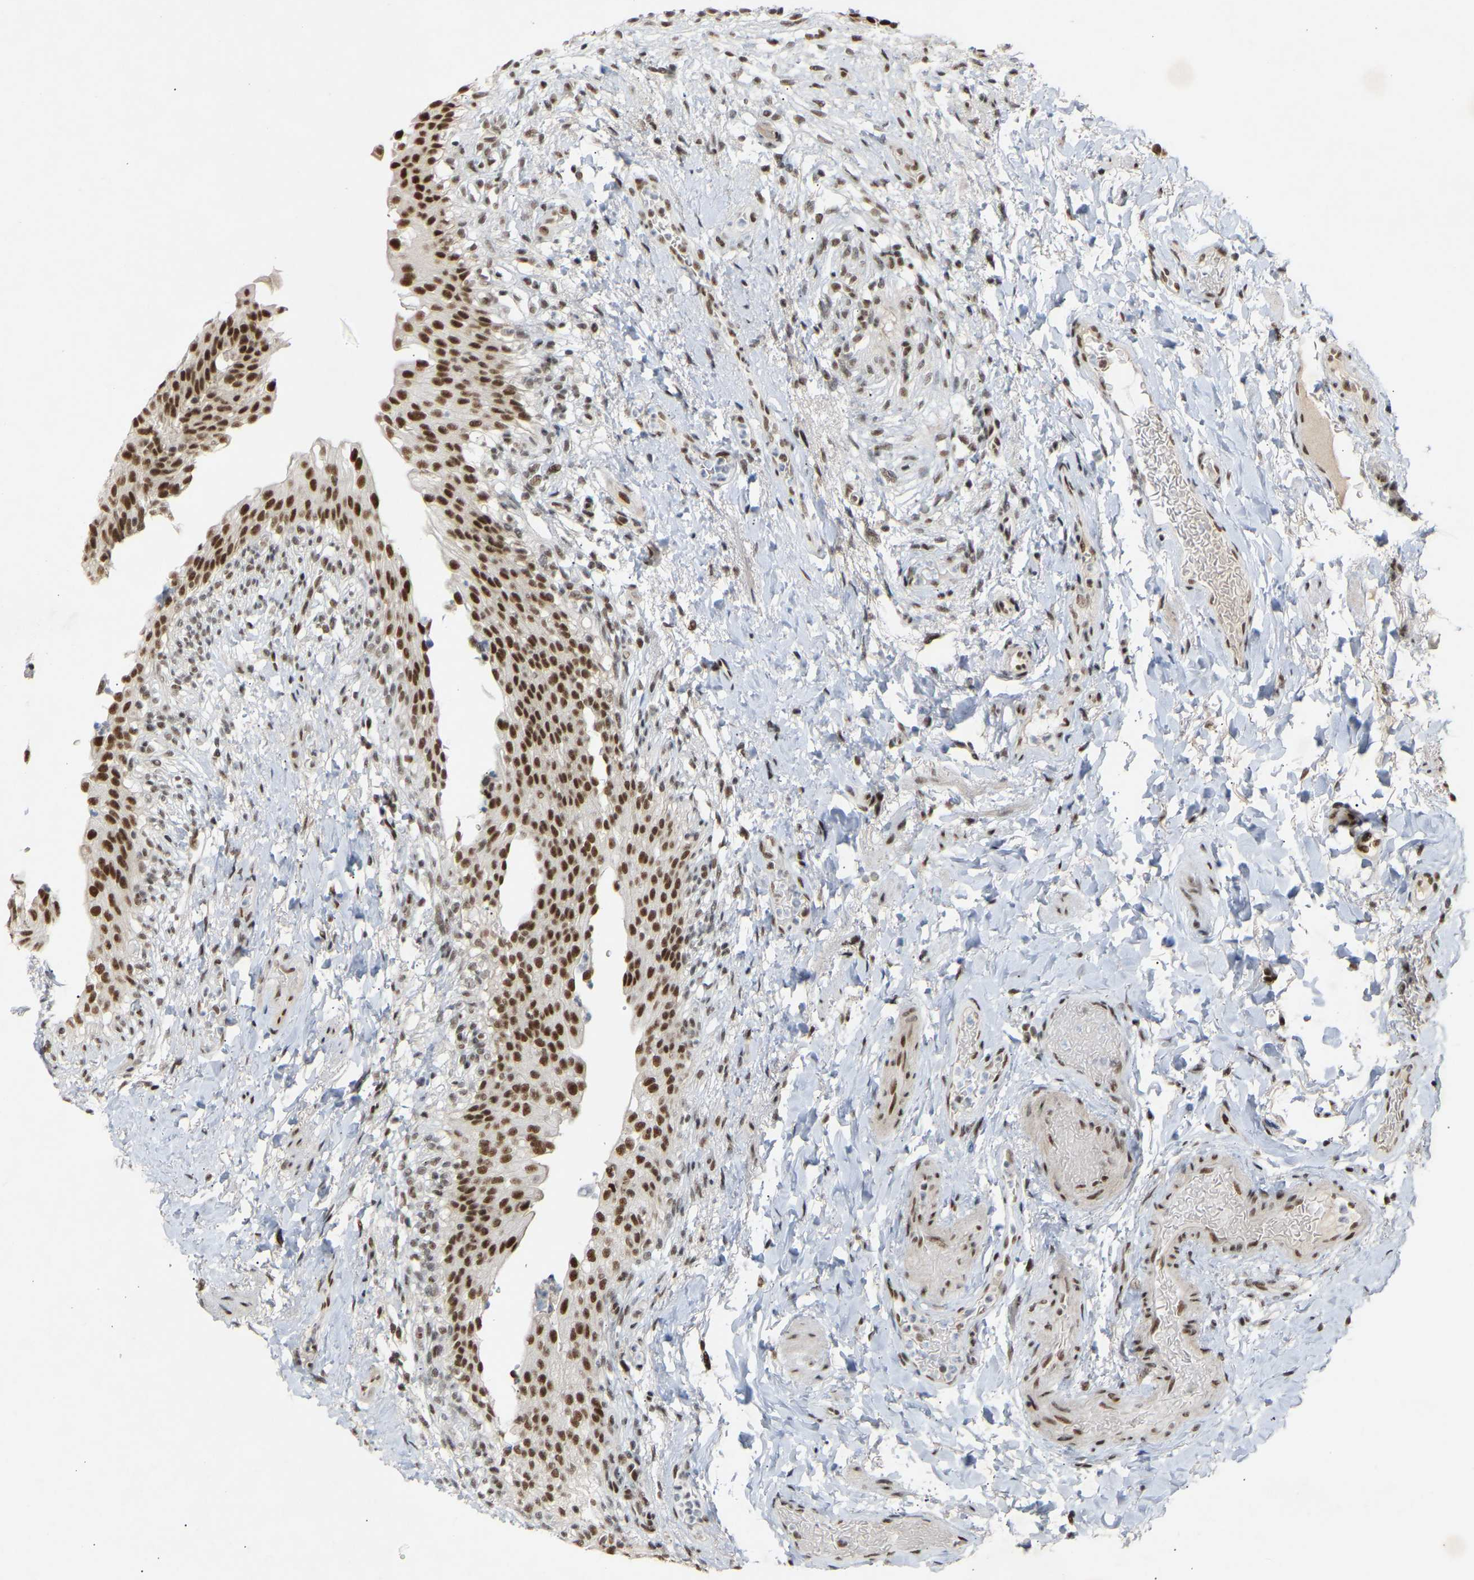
{"staining": {"intensity": "strong", "quantity": ">75%", "location": "nuclear"}, "tissue": "urinary bladder", "cell_type": "Urothelial cells", "image_type": "normal", "snomed": [{"axis": "morphology", "description": "Normal tissue, NOS"}, {"axis": "topography", "description": "Urinary bladder"}], "caption": "The micrograph shows immunohistochemical staining of benign urinary bladder. There is strong nuclear expression is present in about >75% of urothelial cells.", "gene": "NELFB", "patient": {"sex": "female", "age": 60}}